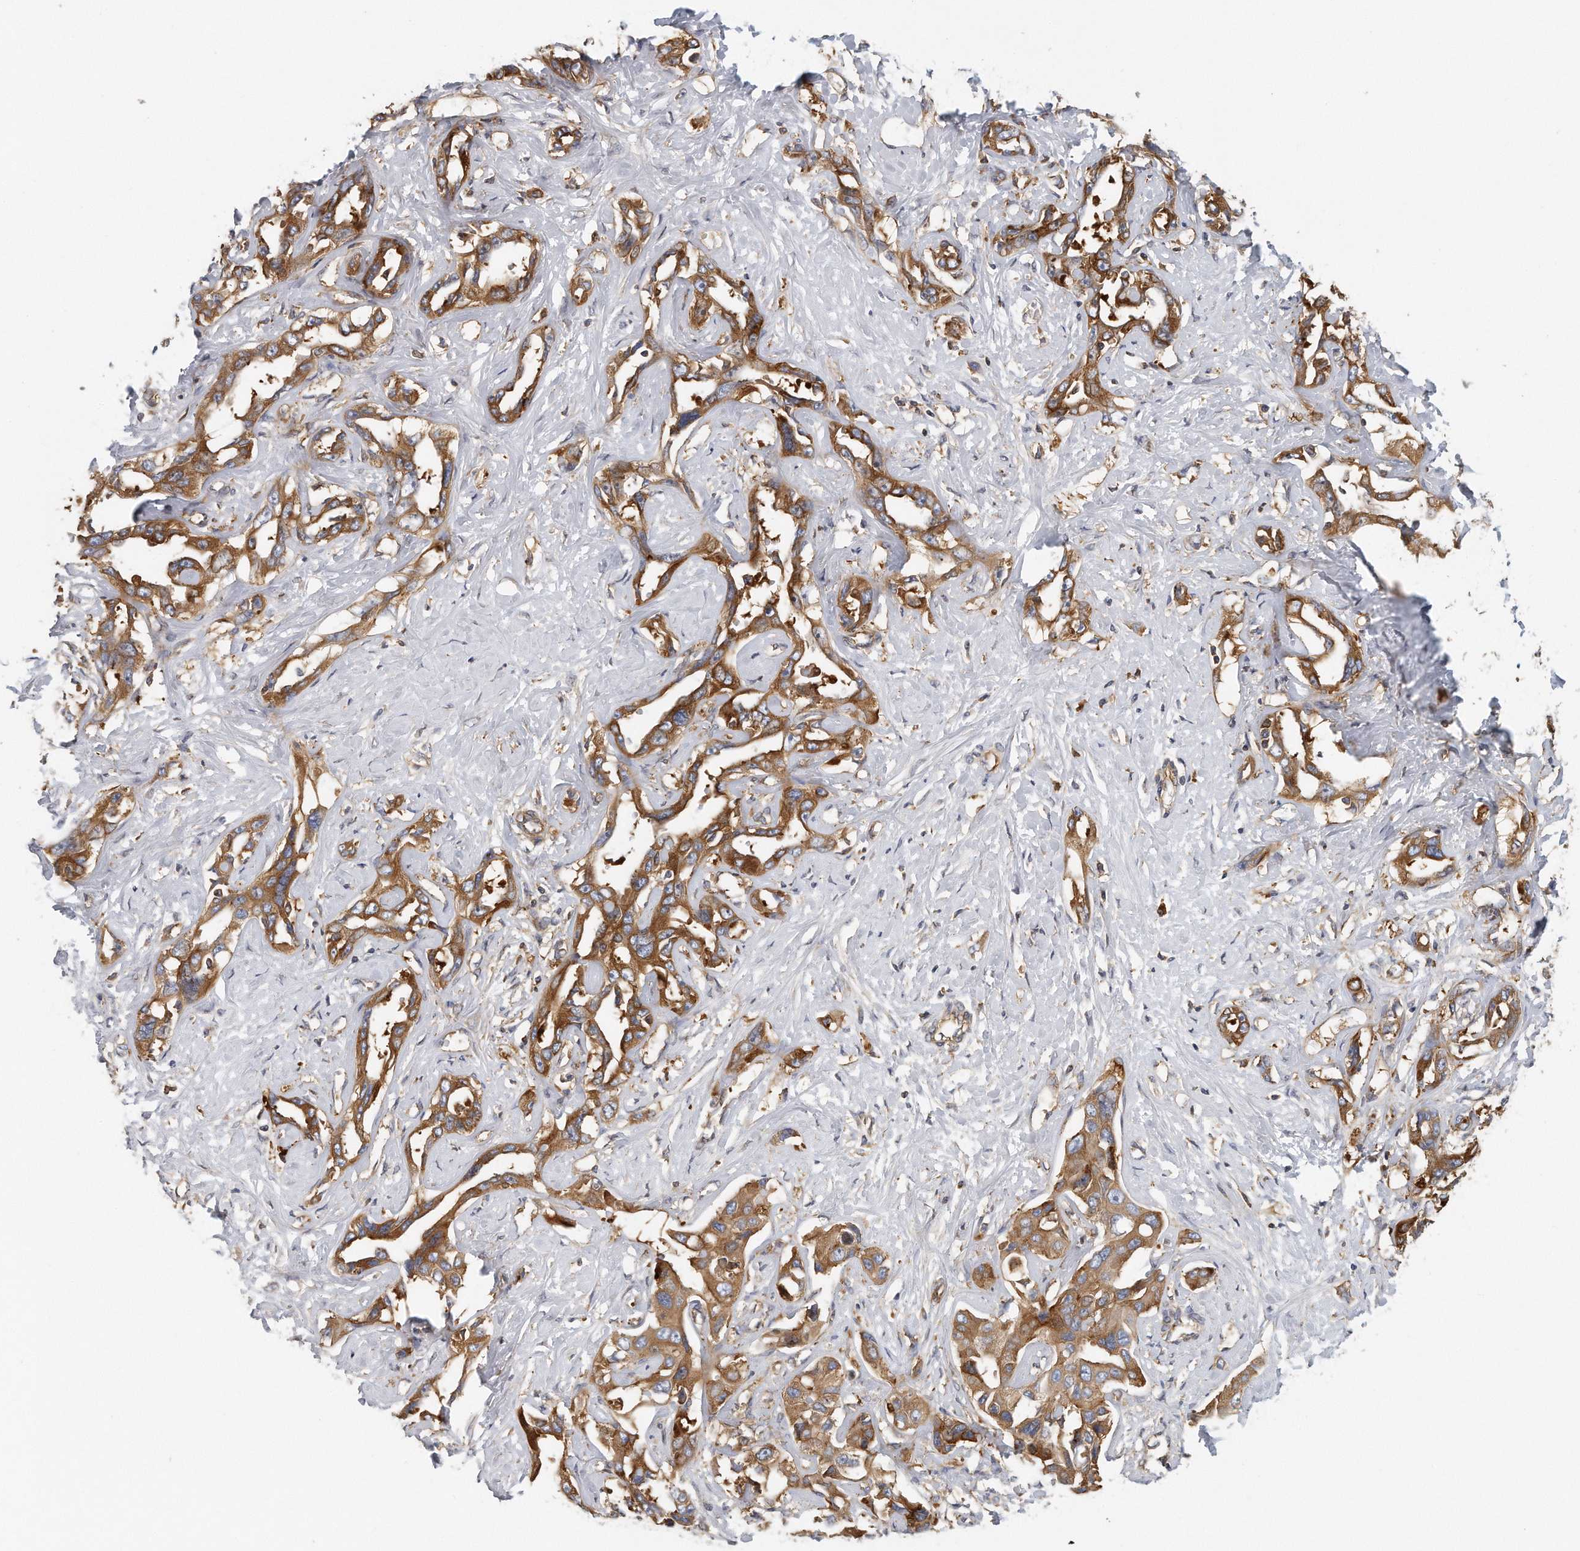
{"staining": {"intensity": "moderate", "quantity": ">75%", "location": "cytoplasmic/membranous"}, "tissue": "liver cancer", "cell_type": "Tumor cells", "image_type": "cancer", "snomed": [{"axis": "morphology", "description": "Cholangiocarcinoma"}, {"axis": "topography", "description": "Liver"}], "caption": "Human liver cancer (cholangiocarcinoma) stained with a protein marker demonstrates moderate staining in tumor cells.", "gene": "EIF3I", "patient": {"sex": "male", "age": 59}}